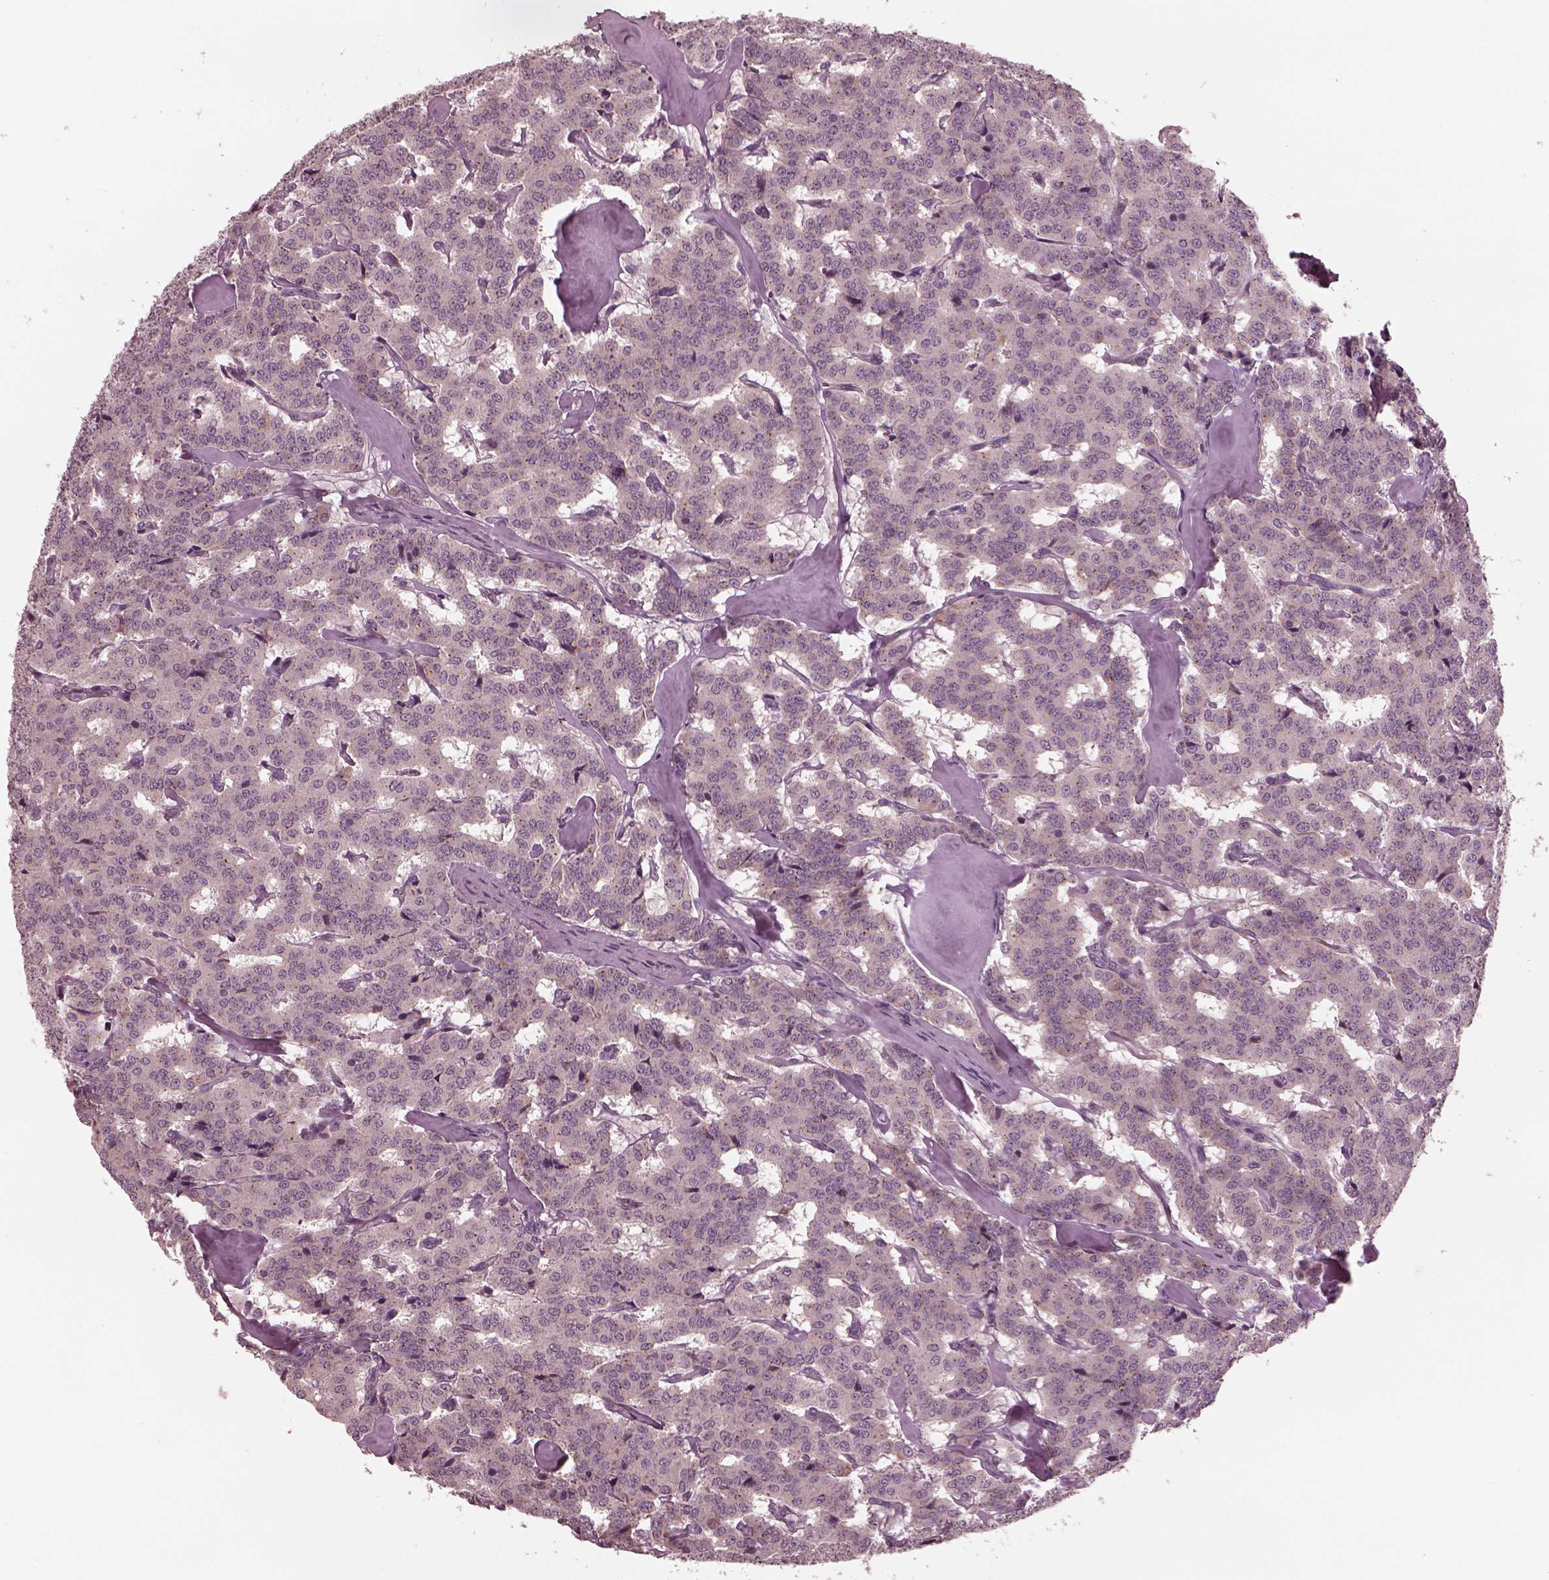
{"staining": {"intensity": "weak", "quantity": "<25%", "location": "cytoplasmic/membranous"}, "tissue": "carcinoid", "cell_type": "Tumor cells", "image_type": "cancer", "snomed": [{"axis": "morphology", "description": "Carcinoid, malignant, NOS"}, {"axis": "topography", "description": "Lung"}], "caption": "An immunohistochemistry (IHC) histopathology image of carcinoid is shown. There is no staining in tumor cells of carcinoid.", "gene": "SAXO1", "patient": {"sex": "female", "age": 46}}